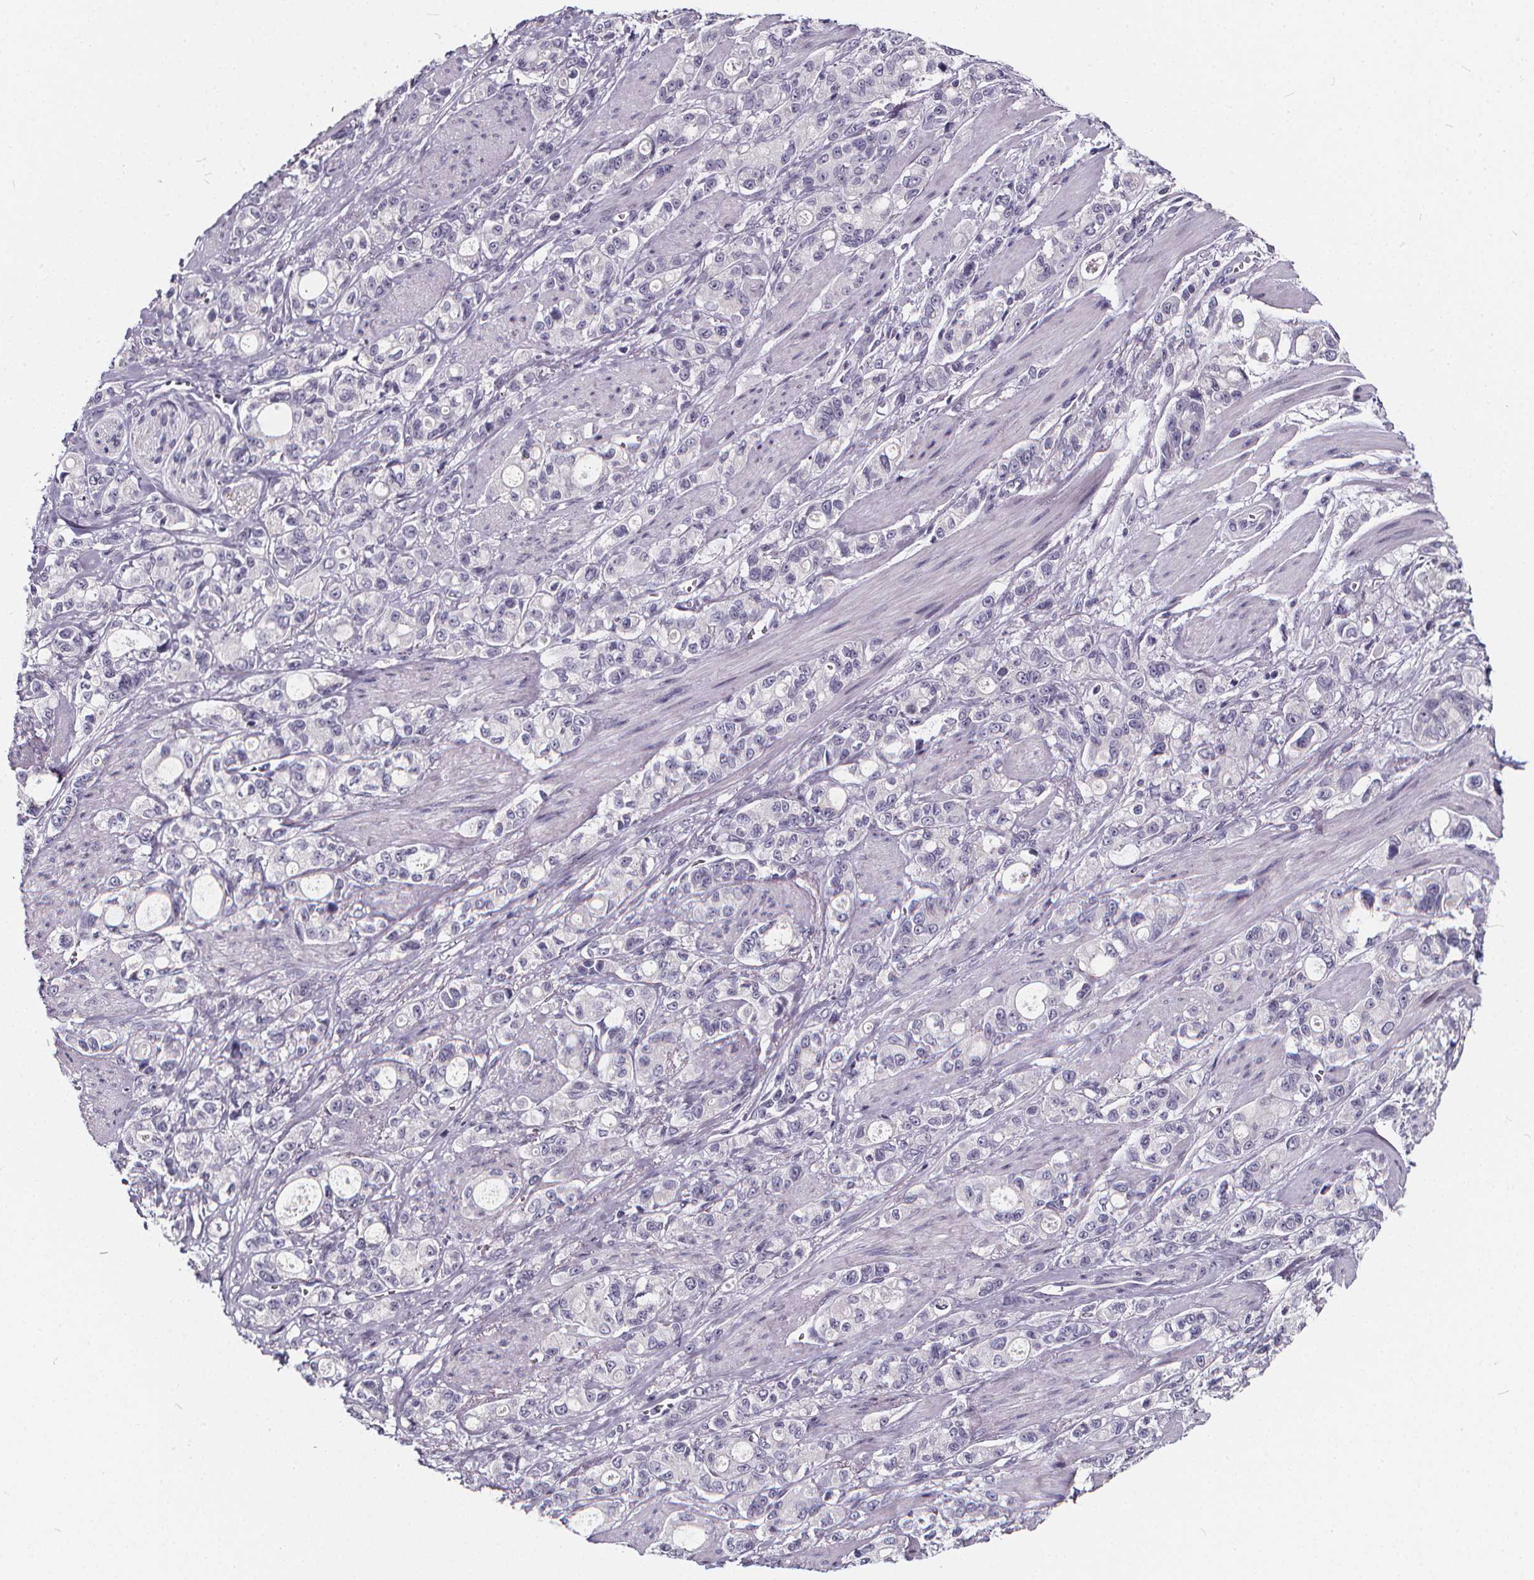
{"staining": {"intensity": "negative", "quantity": "none", "location": "none"}, "tissue": "stomach cancer", "cell_type": "Tumor cells", "image_type": "cancer", "snomed": [{"axis": "morphology", "description": "Adenocarcinoma, NOS"}, {"axis": "topography", "description": "Stomach"}], "caption": "Immunohistochemistry micrograph of human stomach adenocarcinoma stained for a protein (brown), which reveals no staining in tumor cells. The staining was performed using DAB to visualize the protein expression in brown, while the nuclei were stained in blue with hematoxylin (Magnification: 20x).", "gene": "SPEF2", "patient": {"sex": "male", "age": 63}}